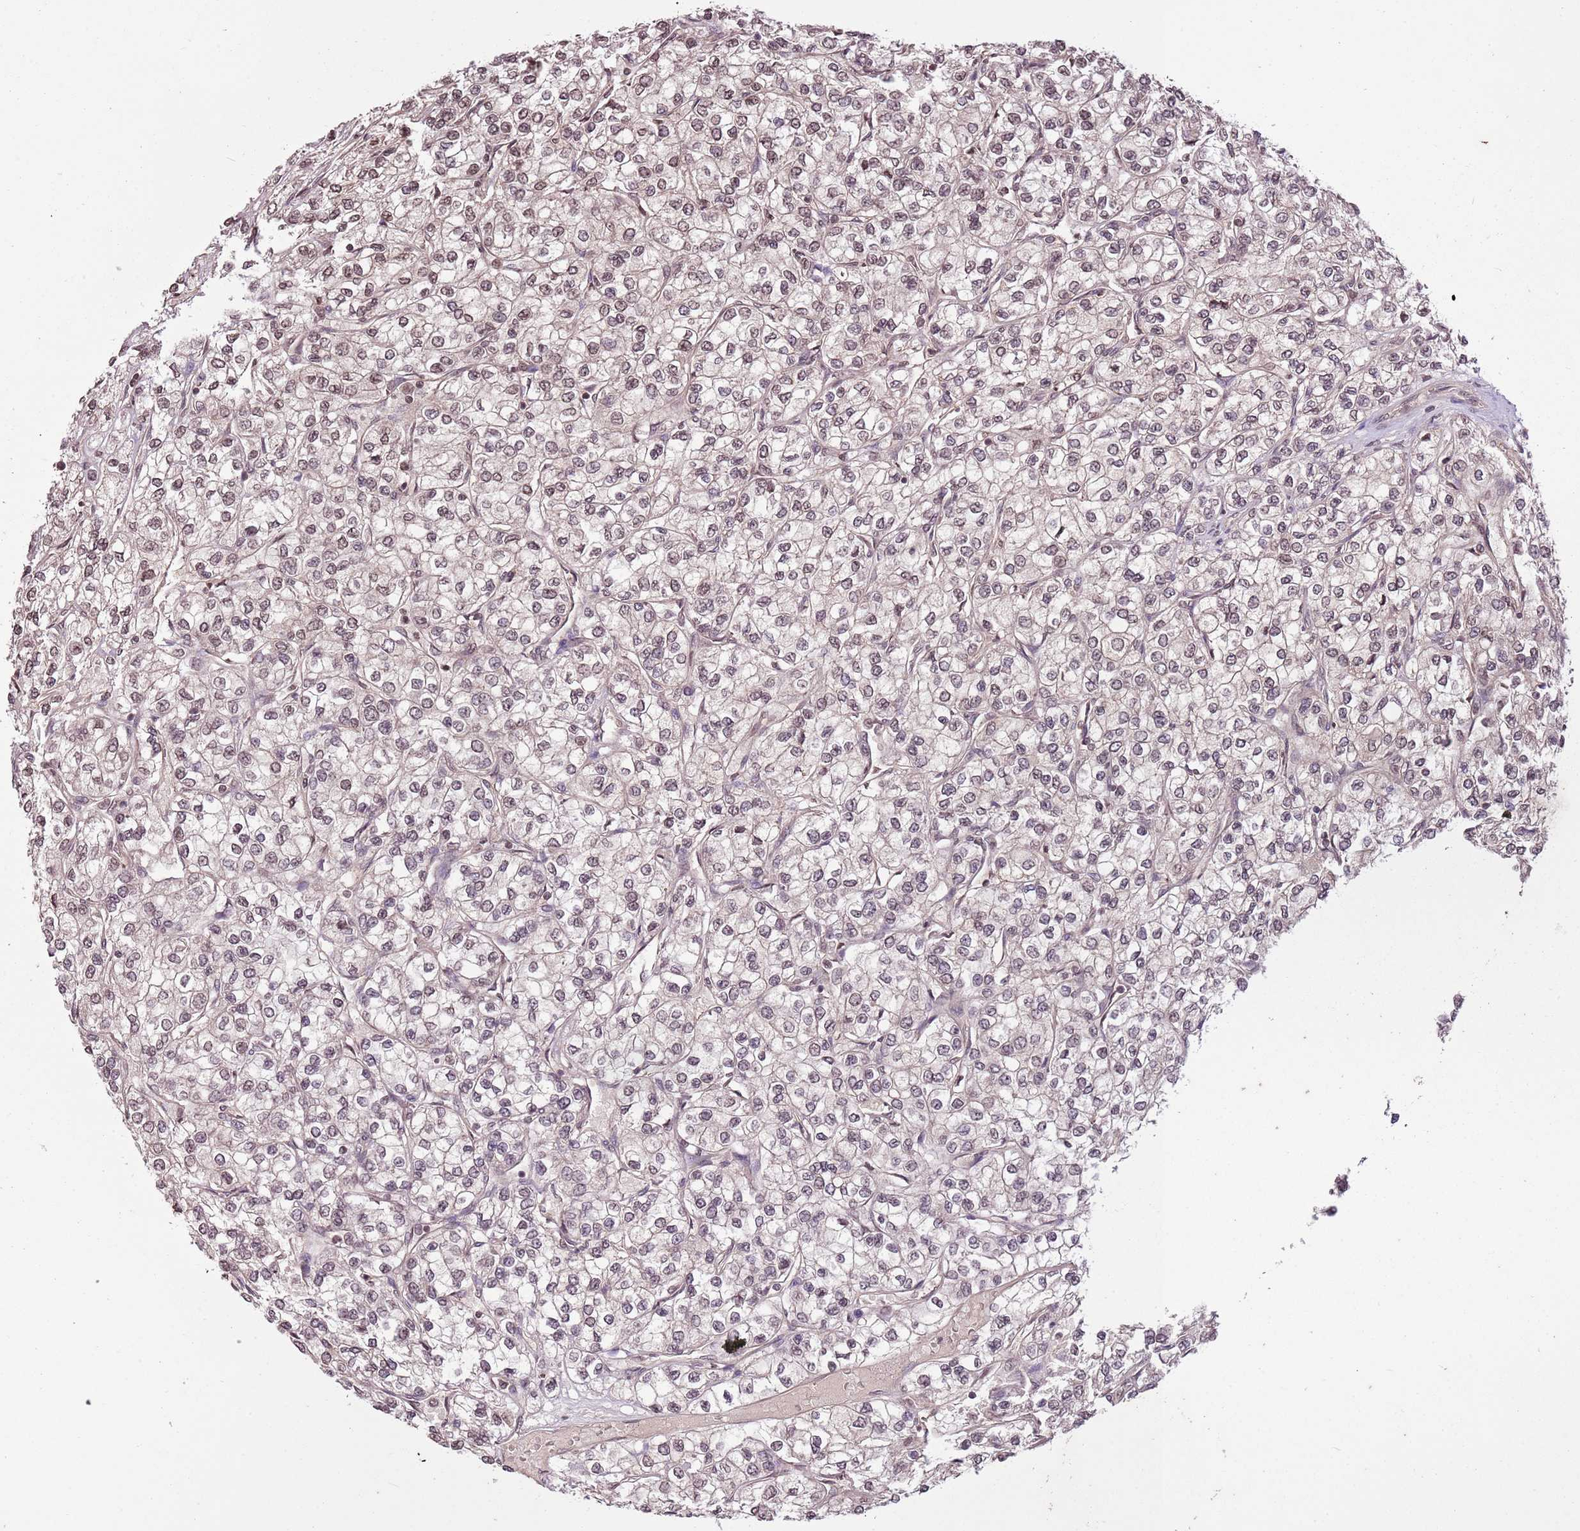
{"staining": {"intensity": "weak", "quantity": "25%-75%", "location": "nuclear"}, "tissue": "renal cancer", "cell_type": "Tumor cells", "image_type": "cancer", "snomed": [{"axis": "morphology", "description": "Adenocarcinoma, NOS"}, {"axis": "topography", "description": "Kidney"}], "caption": "Adenocarcinoma (renal) tissue reveals weak nuclear positivity in about 25%-75% of tumor cells", "gene": "CAPN9", "patient": {"sex": "male", "age": 80}}